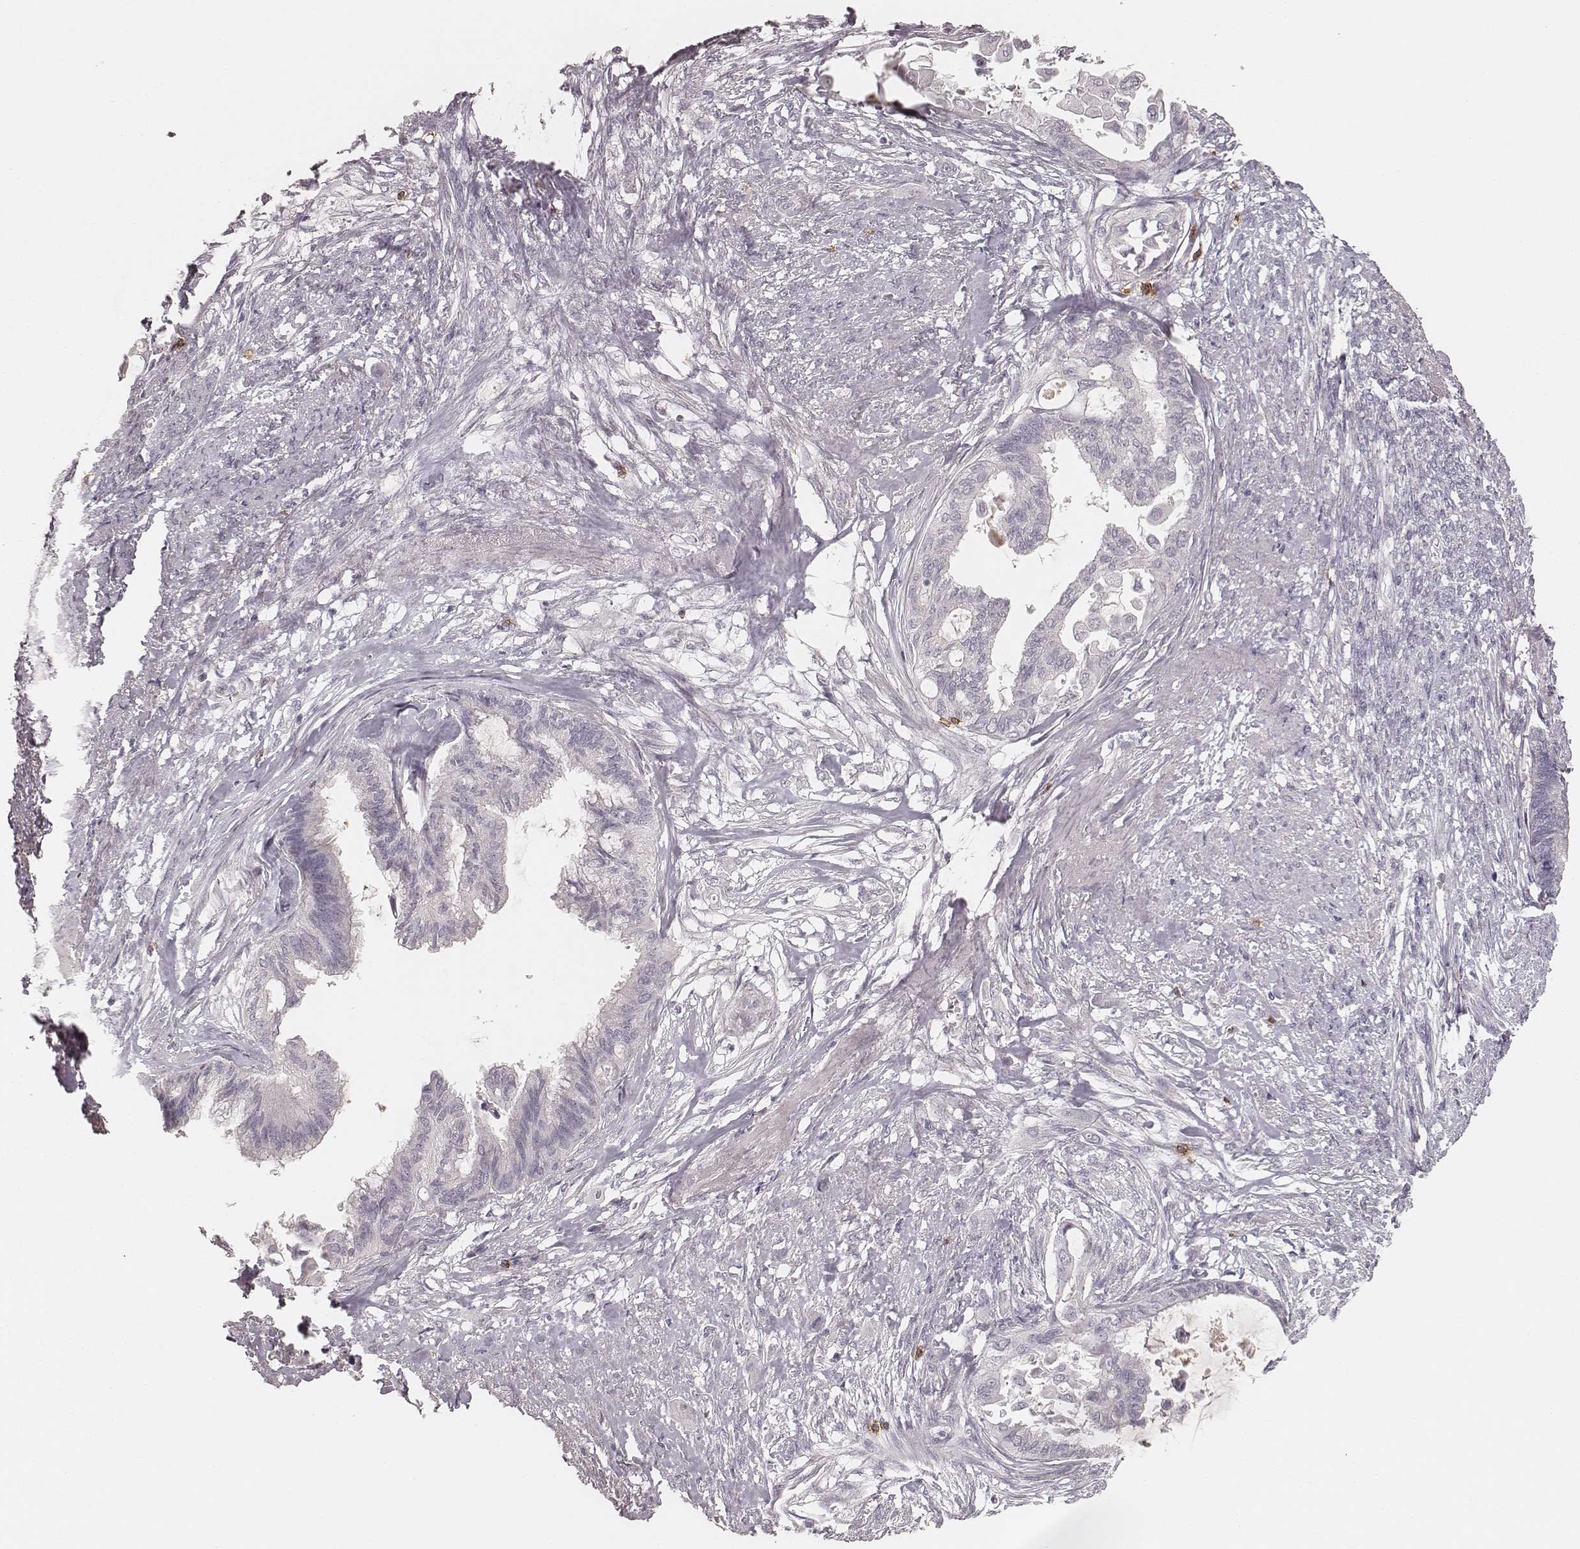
{"staining": {"intensity": "negative", "quantity": "none", "location": "none"}, "tissue": "endometrial cancer", "cell_type": "Tumor cells", "image_type": "cancer", "snomed": [{"axis": "morphology", "description": "Adenocarcinoma, NOS"}, {"axis": "topography", "description": "Endometrium"}], "caption": "DAB (3,3'-diaminobenzidine) immunohistochemical staining of human endometrial adenocarcinoma demonstrates no significant positivity in tumor cells. Brightfield microscopy of immunohistochemistry stained with DAB (brown) and hematoxylin (blue), captured at high magnification.", "gene": "CD8A", "patient": {"sex": "female", "age": 86}}